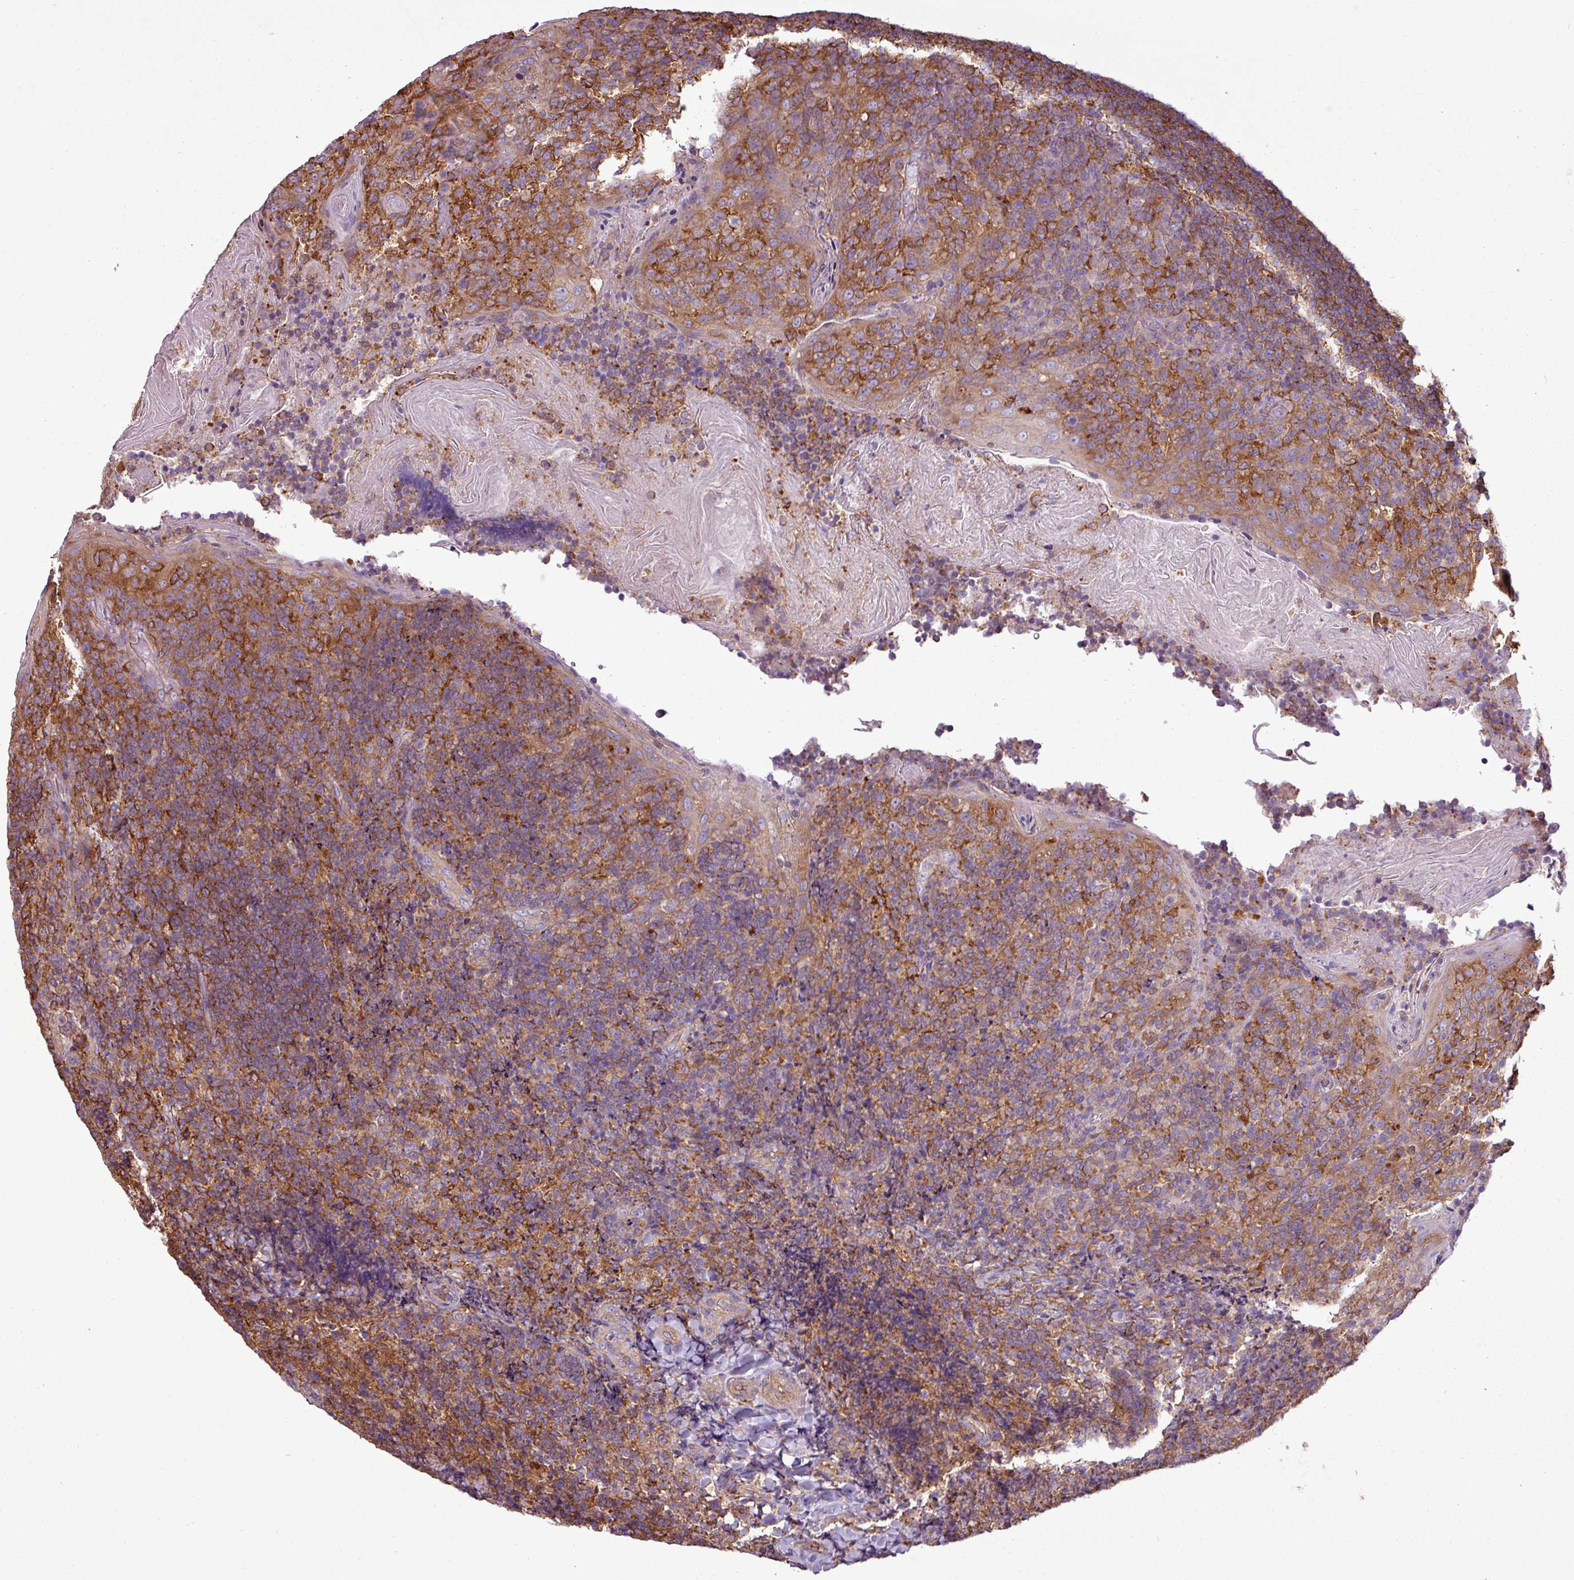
{"staining": {"intensity": "moderate", "quantity": "25%-75%", "location": "cytoplasmic/membranous"}, "tissue": "tonsil", "cell_type": "Germinal center cells", "image_type": "normal", "snomed": [{"axis": "morphology", "description": "Normal tissue, NOS"}, {"axis": "topography", "description": "Tonsil"}], "caption": "Moderate cytoplasmic/membranous staining for a protein is appreciated in about 25%-75% of germinal center cells of unremarkable tonsil using immunohistochemistry (IHC).", "gene": "PACSIN2", "patient": {"sex": "female", "age": 10}}